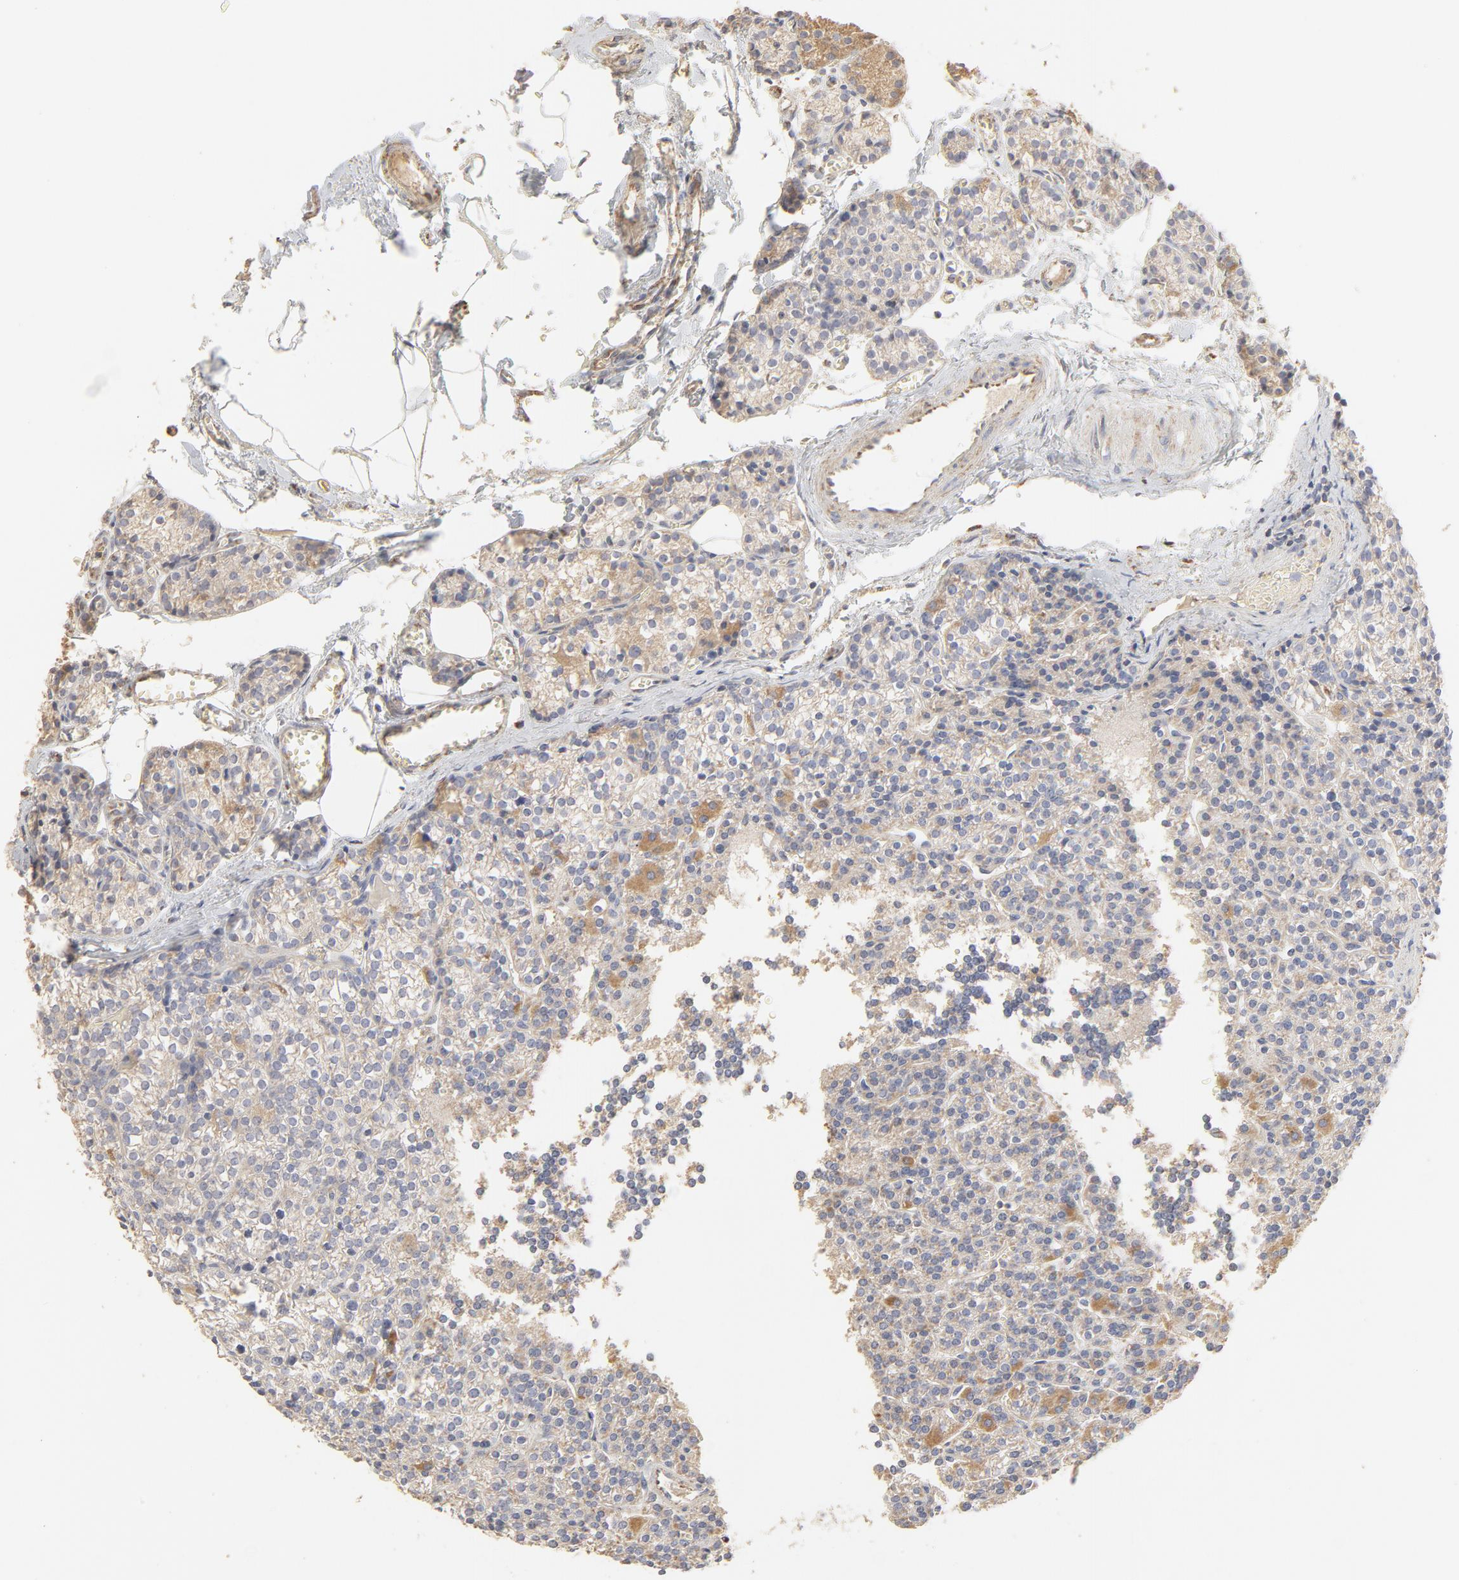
{"staining": {"intensity": "negative", "quantity": "none", "location": "none"}, "tissue": "parathyroid gland", "cell_type": "Glandular cells", "image_type": "normal", "snomed": [{"axis": "morphology", "description": "Normal tissue, NOS"}, {"axis": "topography", "description": "Parathyroid gland"}], "caption": "The image displays no significant staining in glandular cells of parathyroid gland. Brightfield microscopy of immunohistochemistry (IHC) stained with DAB (3,3'-diaminobenzidine) (brown) and hematoxylin (blue), captured at high magnification.", "gene": "FCGBP", "patient": {"sex": "female", "age": 50}}